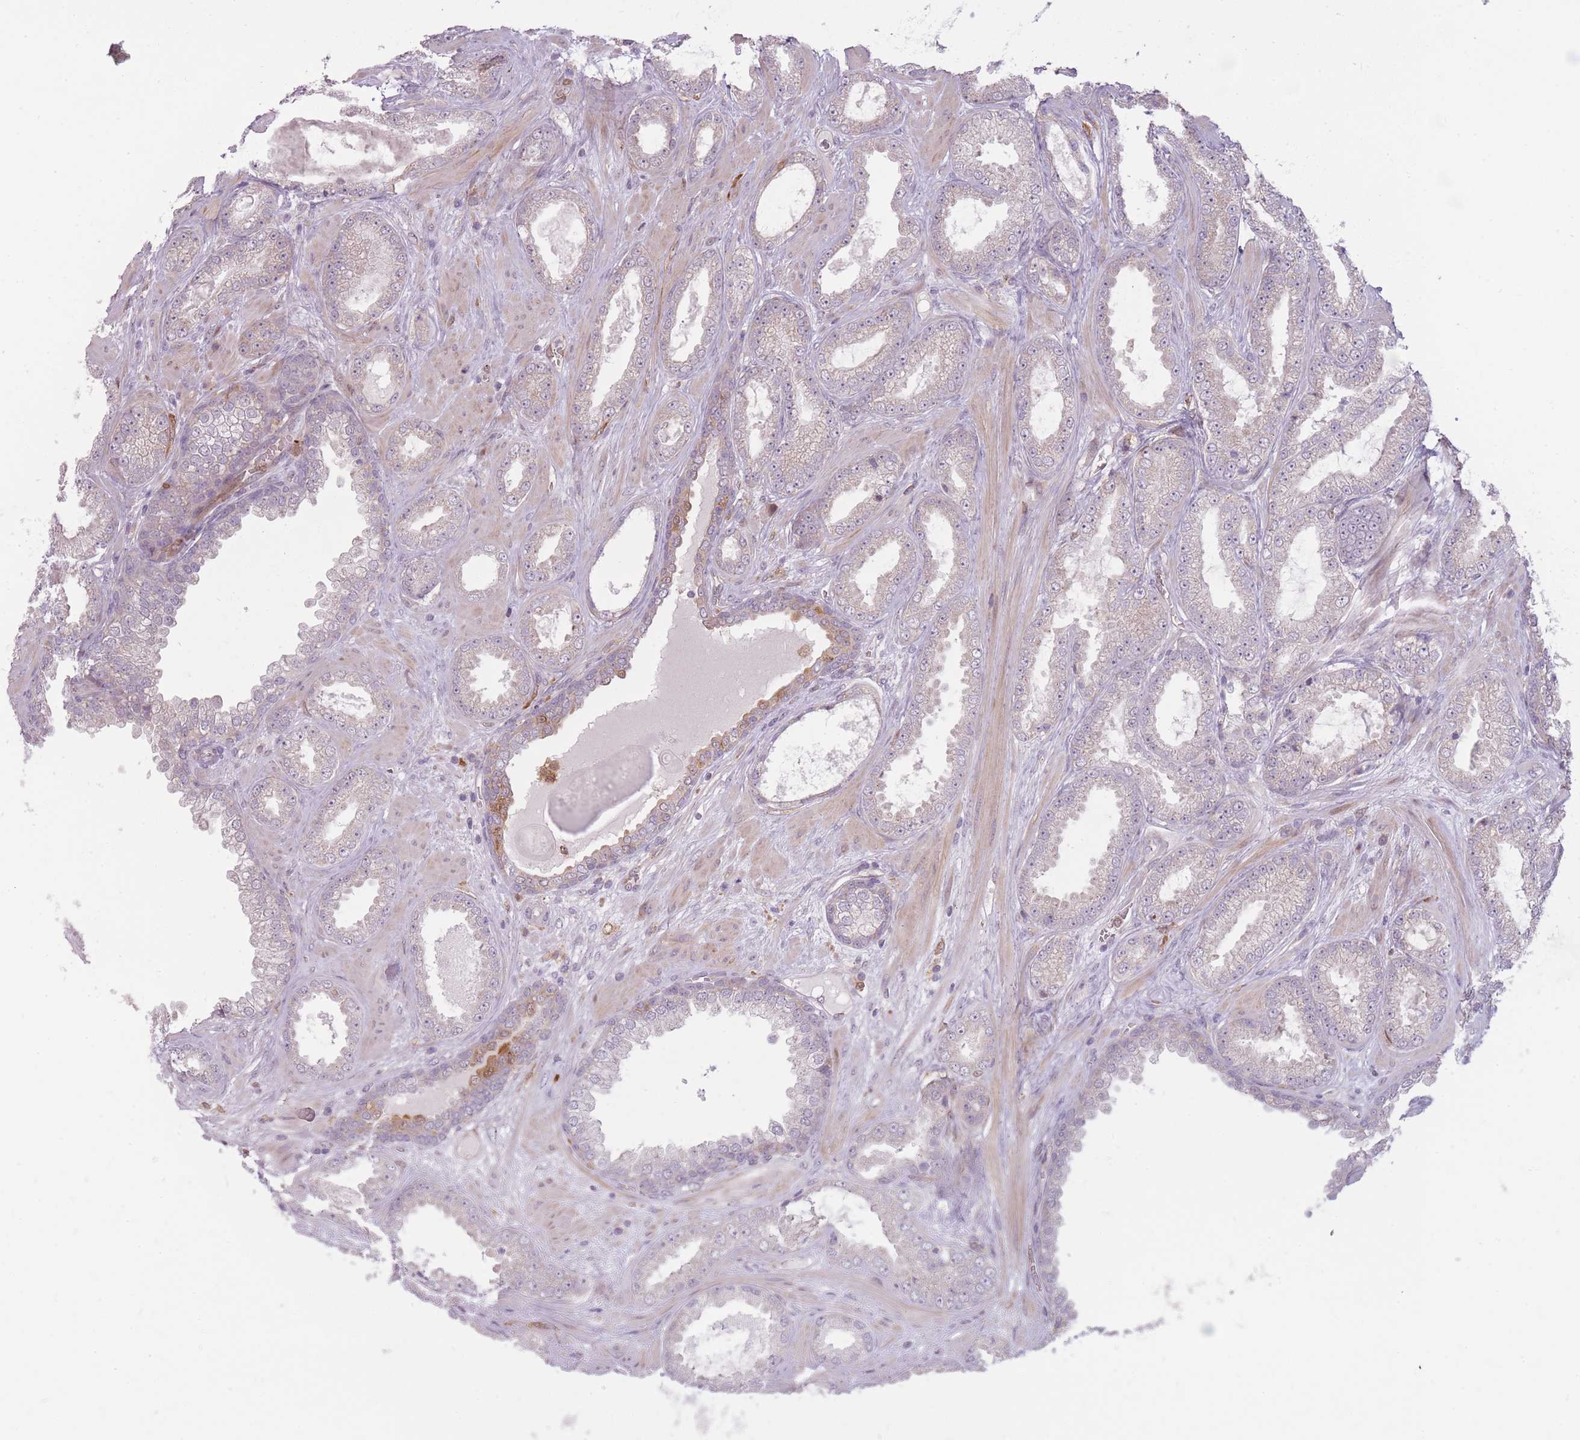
{"staining": {"intensity": "weak", "quantity": "25%-75%", "location": "cytoplasmic/membranous"}, "tissue": "prostate cancer", "cell_type": "Tumor cells", "image_type": "cancer", "snomed": [{"axis": "morphology", "description": "Adenocarcinoma, Low grade"}, {"axis": "topography", "description": "Prostate"}], "caption": "Human low-grade adenocarcinoma (prostate) stained with a brown dye demonstrates weak cytoplasmic/membranous positive expression in about 25%-75% of tumor cells.", "gene": "LGALS9", "patient": {"sex": "male", "age": 57}}